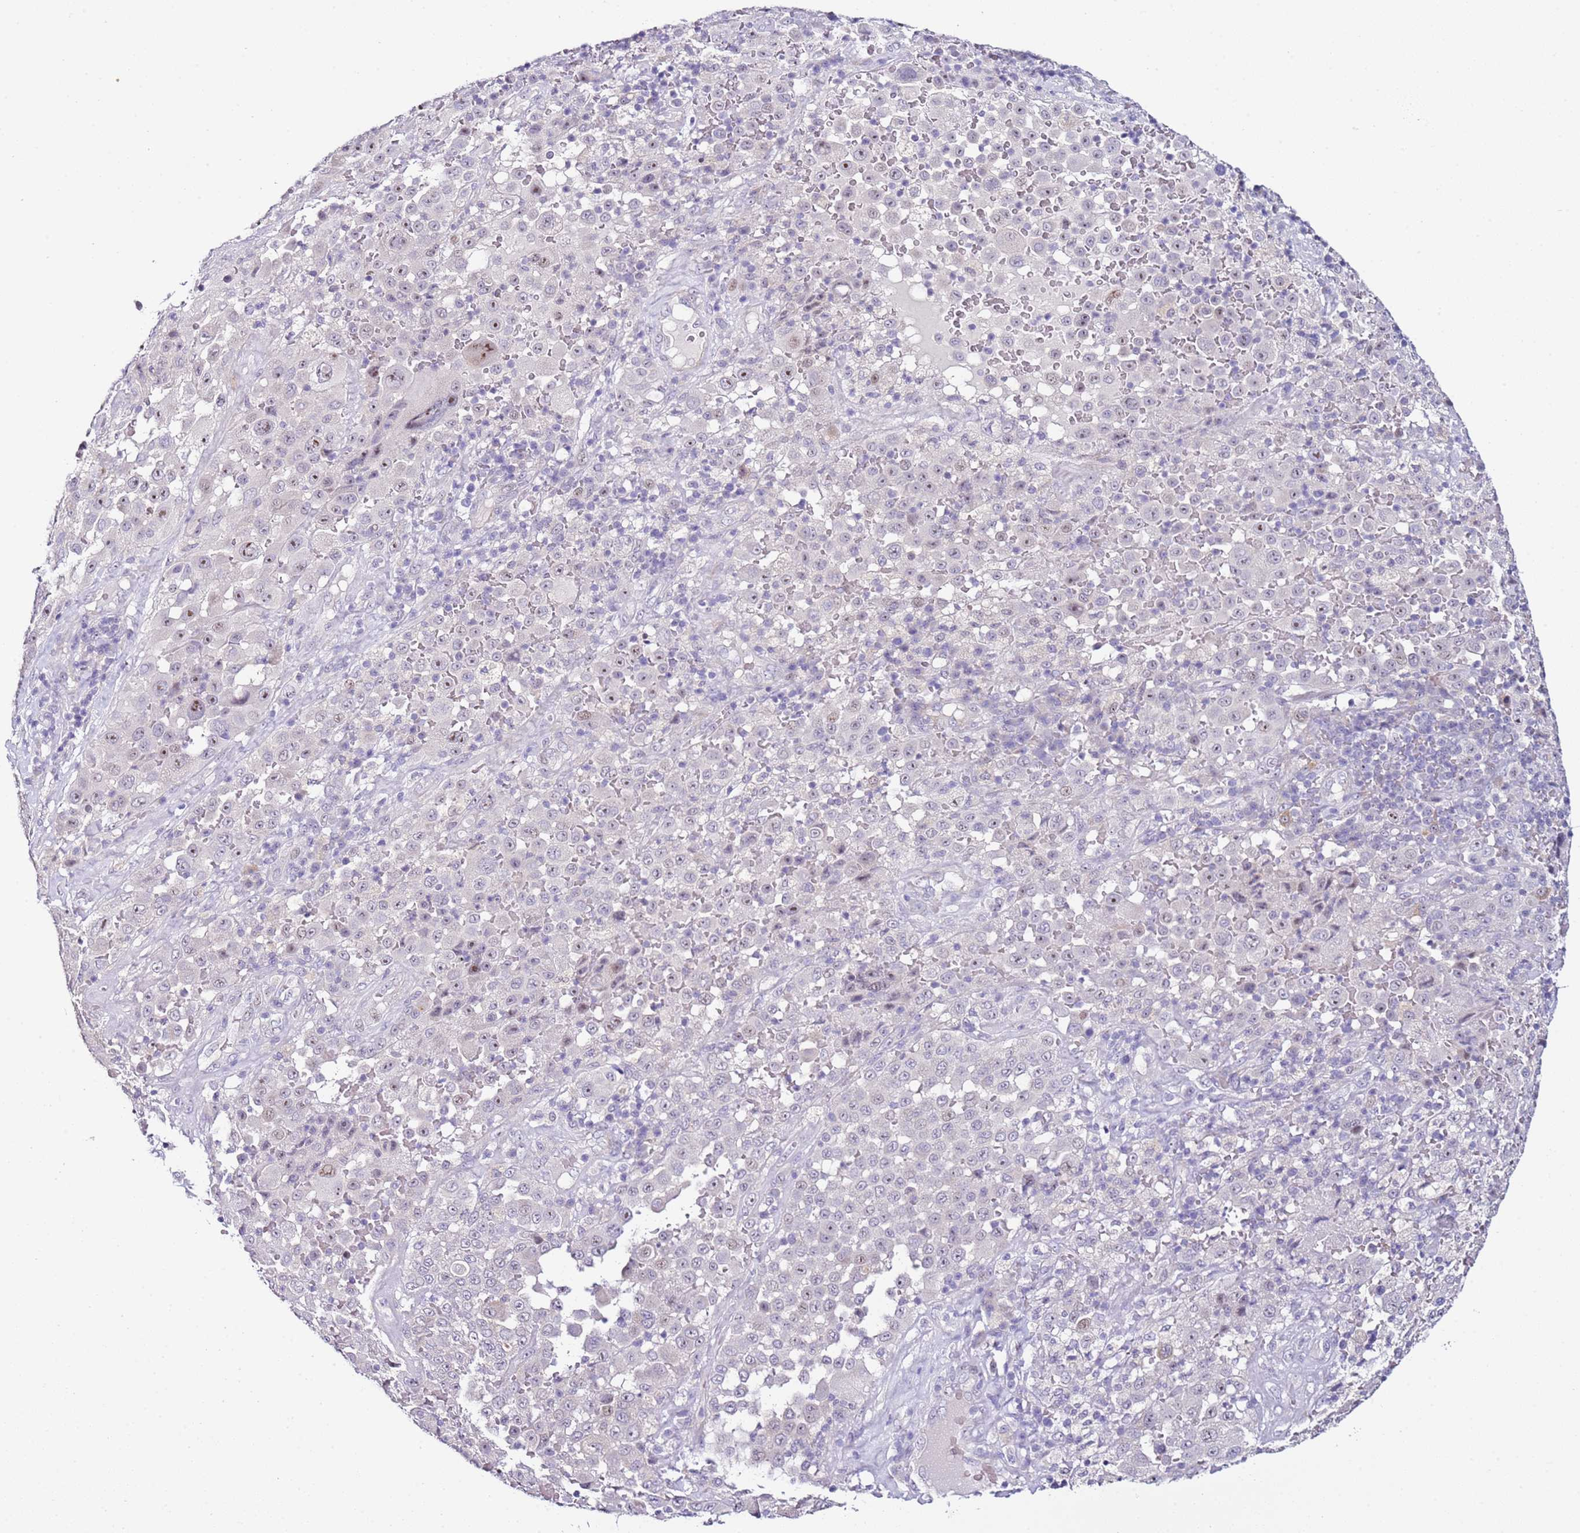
{"staining": {"intensity": "moderate", "quantity": "<25%", "location": "nuclear"}, "tissue": "melanoma", "cell_type": "Tumor cells", "image_type": "cancer", "snomed": [{"axis": "morphology", "description": "Malignant melanoma, Metastatic site"}, {"axis": "topography", "description": "Lymph node"}], "caption": "A low amount of moderate nuclear staining is identified in approximately <25% of tumor cells in malignant melanoma (metastatic site) tissue.", "gene": "HGD", "patient": {"sex": "male", "age": 62}}